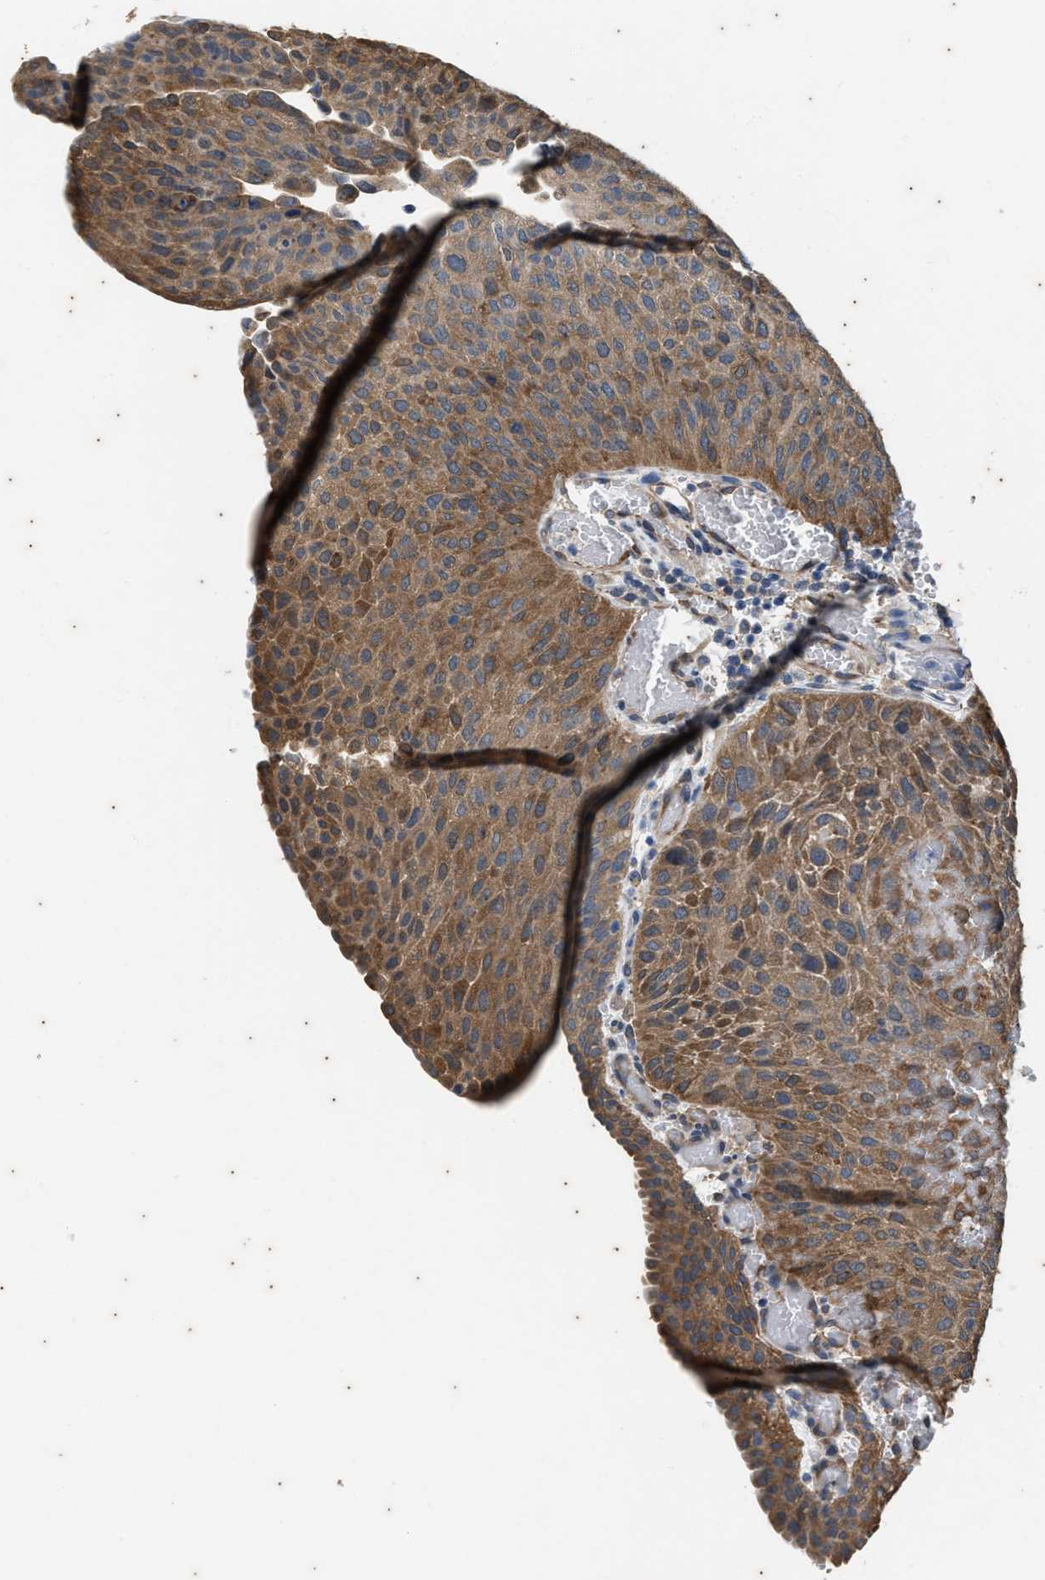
{"staining": {"intensity": "moderate", "quantity": ">75%", "location": "cytoplasmic/membranous"}, "tissue": "urothelial cancer", "cell_type": "Tumor cells", "image_type": "cancer", "snomed": [{"axis": "morphology", "description": "Urothelial carcinoma, Low grade"}, {"axis": "morphology", "description": "Urothelial carcinoma, High grade"}, {"axis": "topography", "description": "Urinary bladder"}], "caption": "A high-resolution image shows immunohistochemistry staining of urothelial cancer, which exhibits moderate cytoplasmic/membranous positivity in approximately >75% of tumor cells.", "gene": "COX19", "patient": {"sex": "male", "age": 35}}